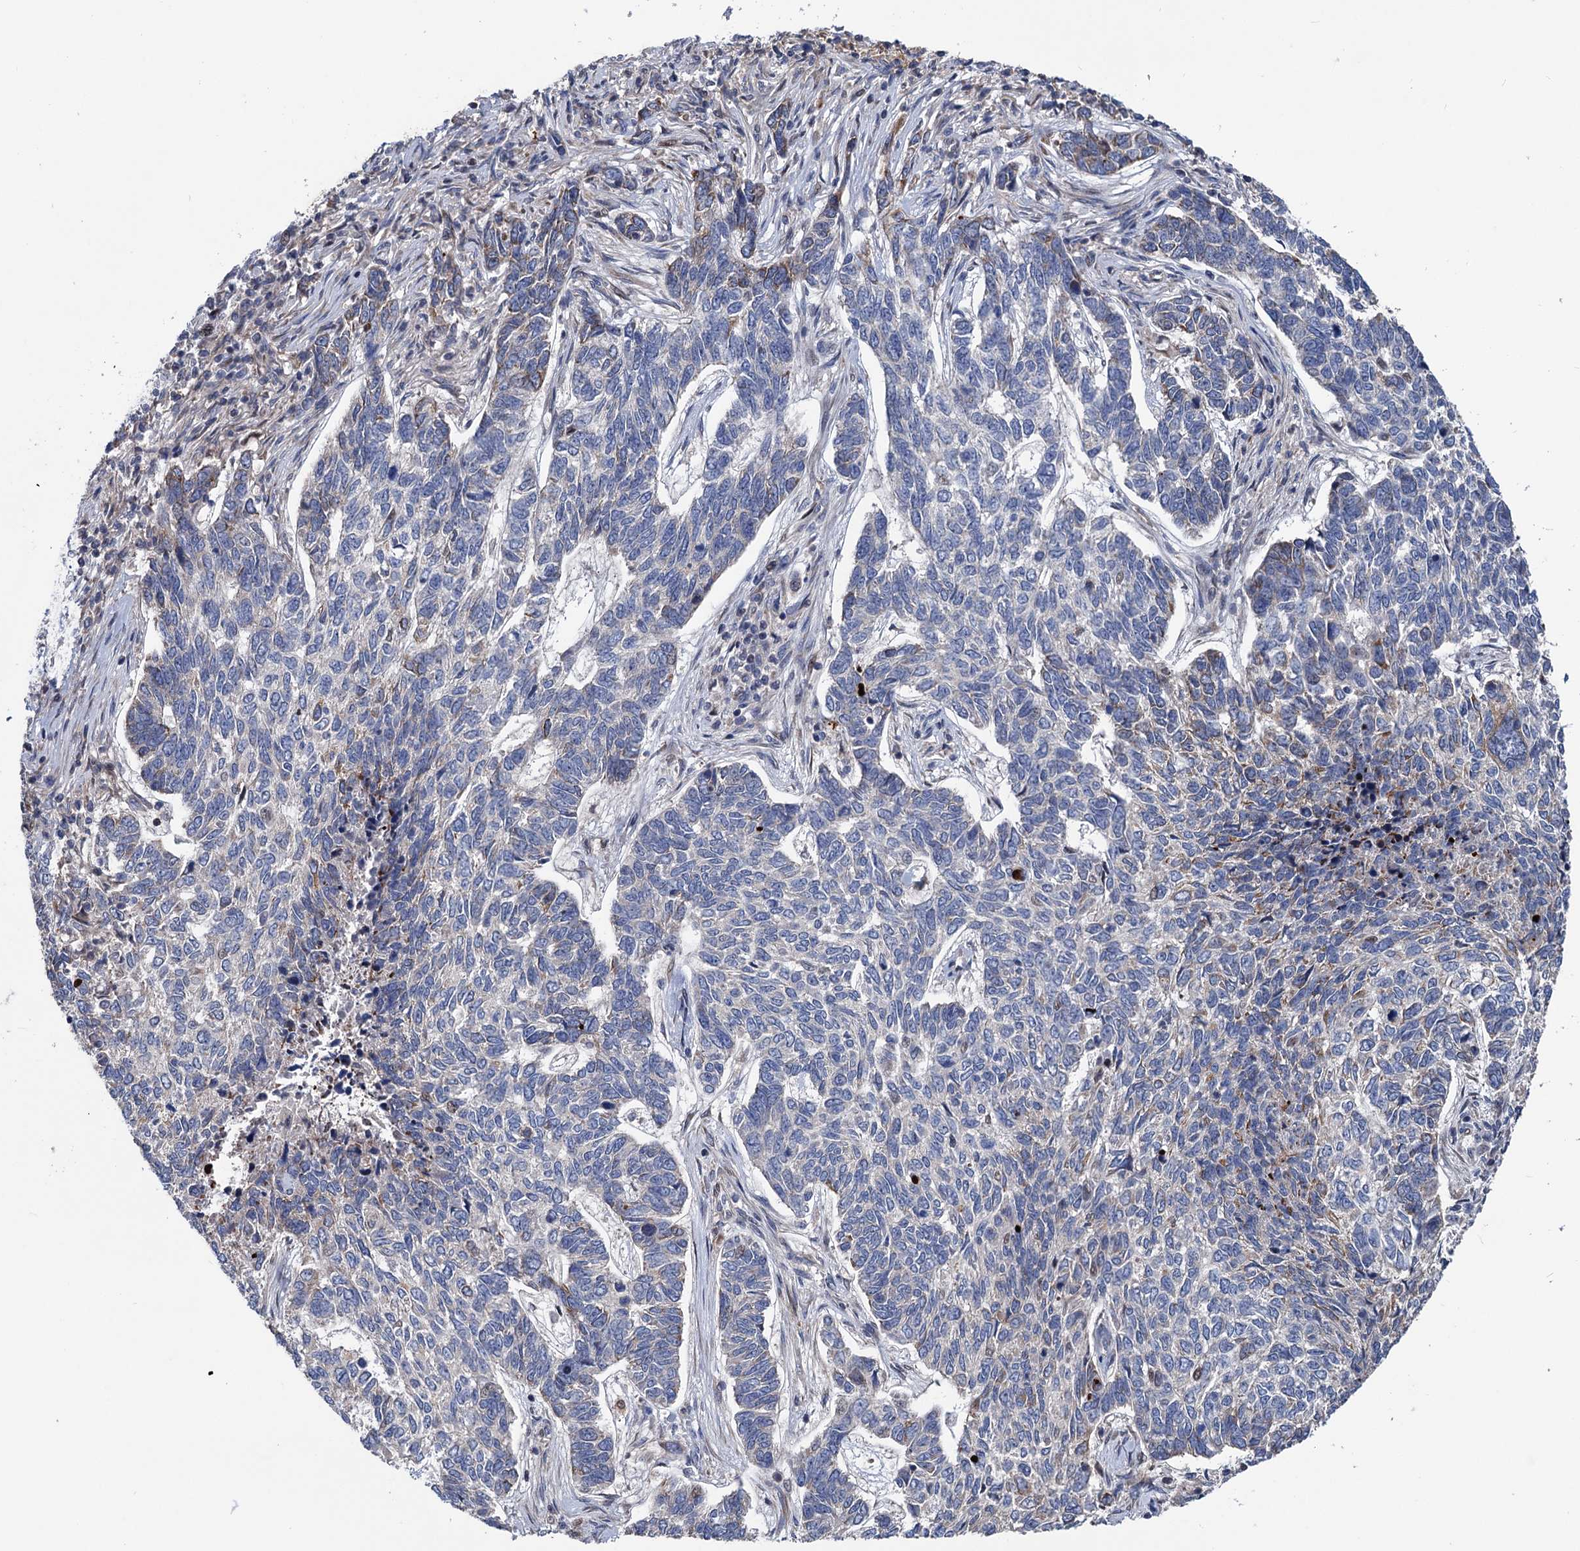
{"staining": {"intensity": "weak", "quantity": "<25%", "location": "cytoplasmic/membranous"}, "tissue": "skin cancer", "cell_type": "Tumor cells", "image_type": "cancer", "snomed": [{"axis": "morphology", "description": "Basal cell carcinoma"}, {"axis": "topography", "description": "Skin"}], "caption": "Immunohistochemistry (IHC) photomicrograph of neoplastic tissue: skin cancer (basal cell carcinoma) stained with DAB exhibits no significant protein staining in tumor cells.", "gene": "UBR1", "patient": {"sex": "female", "age": 65}}